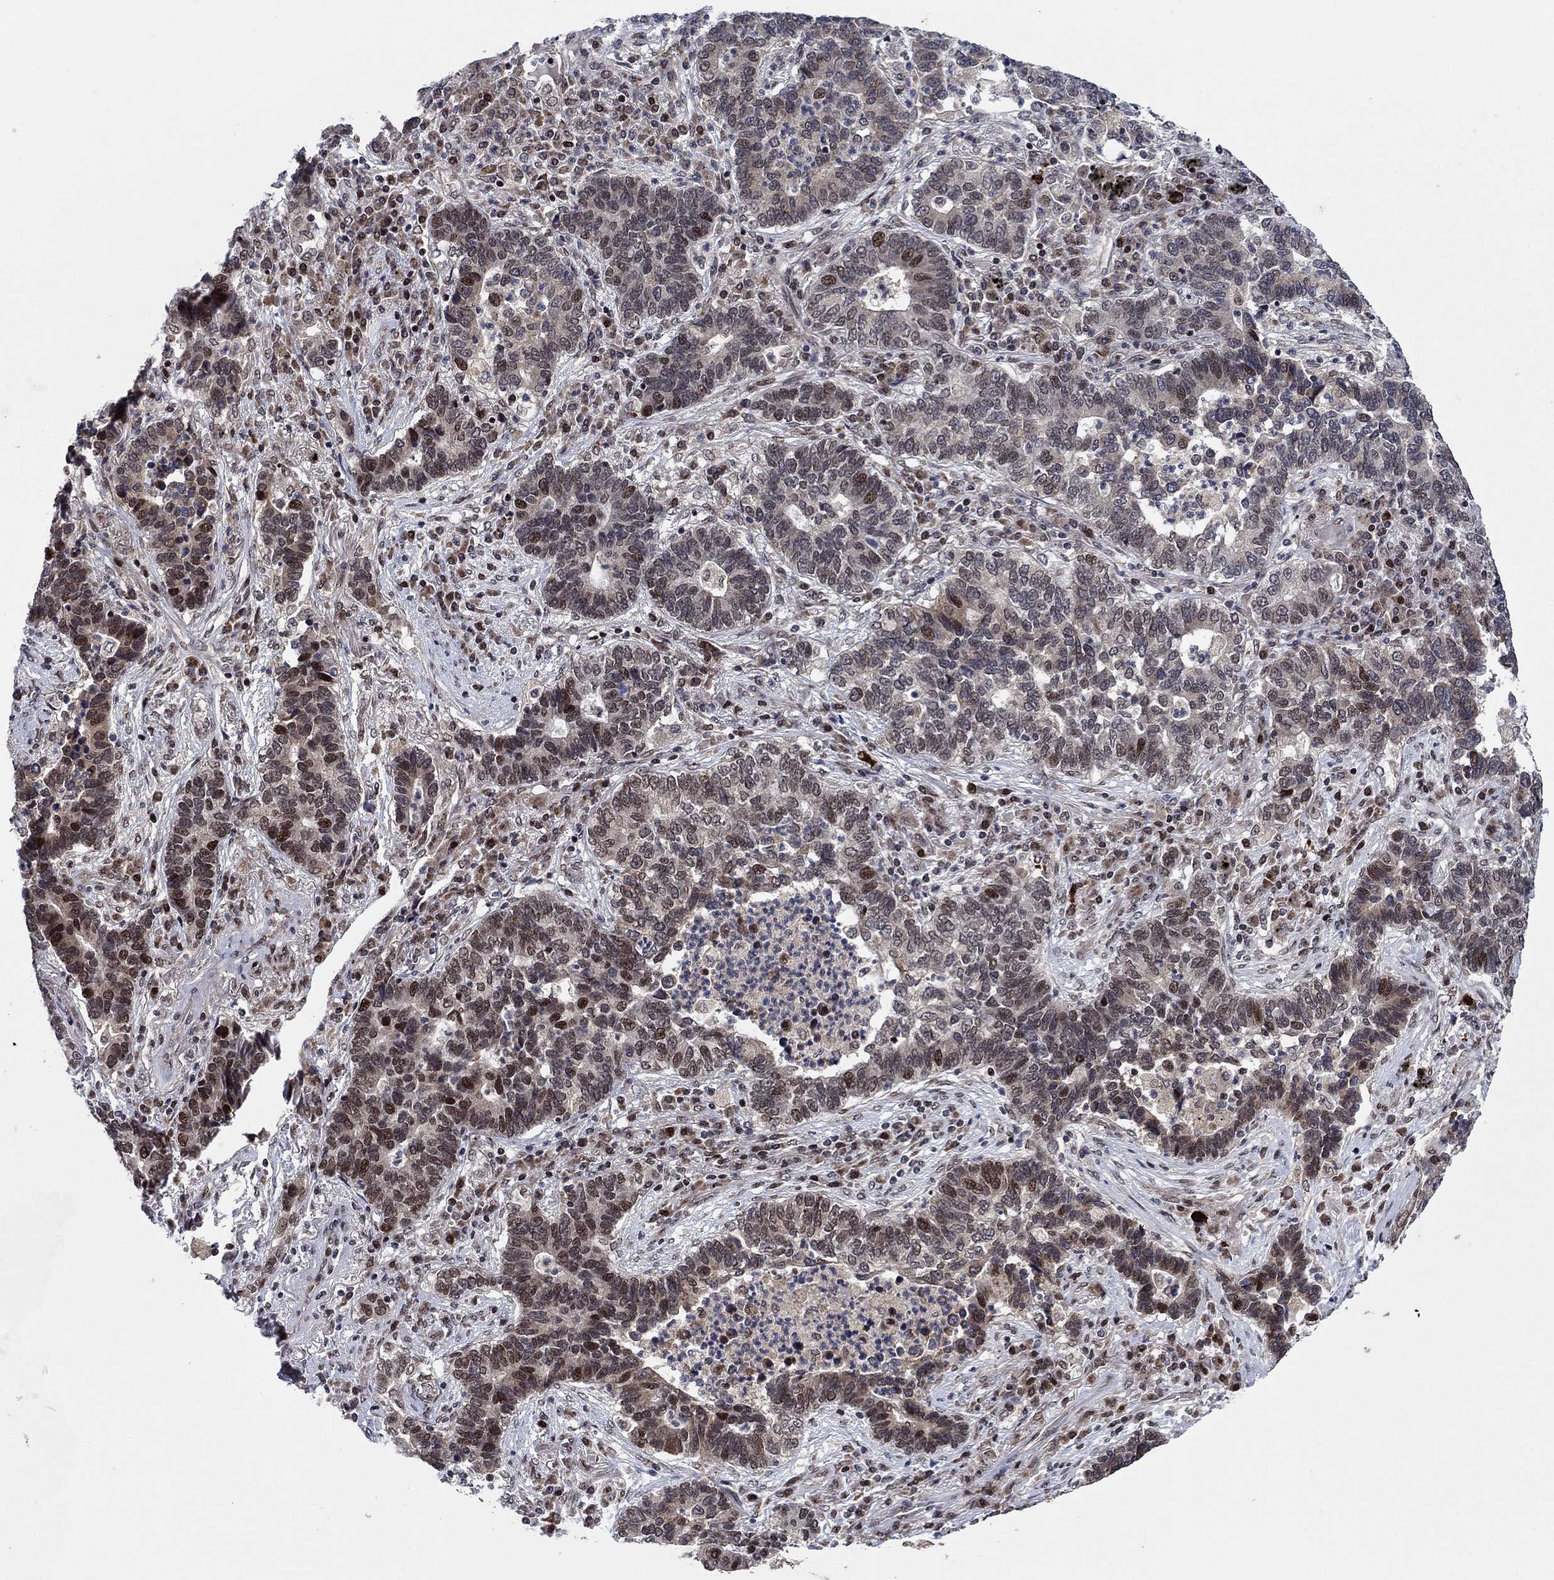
{"staining": {"intensity": "moderate", "quantity": "<25%", "location": "nuclear"}, "tissue": "lung cancer", "cell_type": "Tumor cells", "image_type": "cancer", "snomed": [{"axis": "morphology", "description": "Adenocarcinoma, NOS"}, {"axis": "topography", "description": "Lung"}], "caption": "Lung cancer stained for a protein (brown) exhibits moderate nuclear positive staining in approximately <25% of tumor cells.", "gene": "PRICKLE4", "patient": {"sex": "female", "age": 57}}